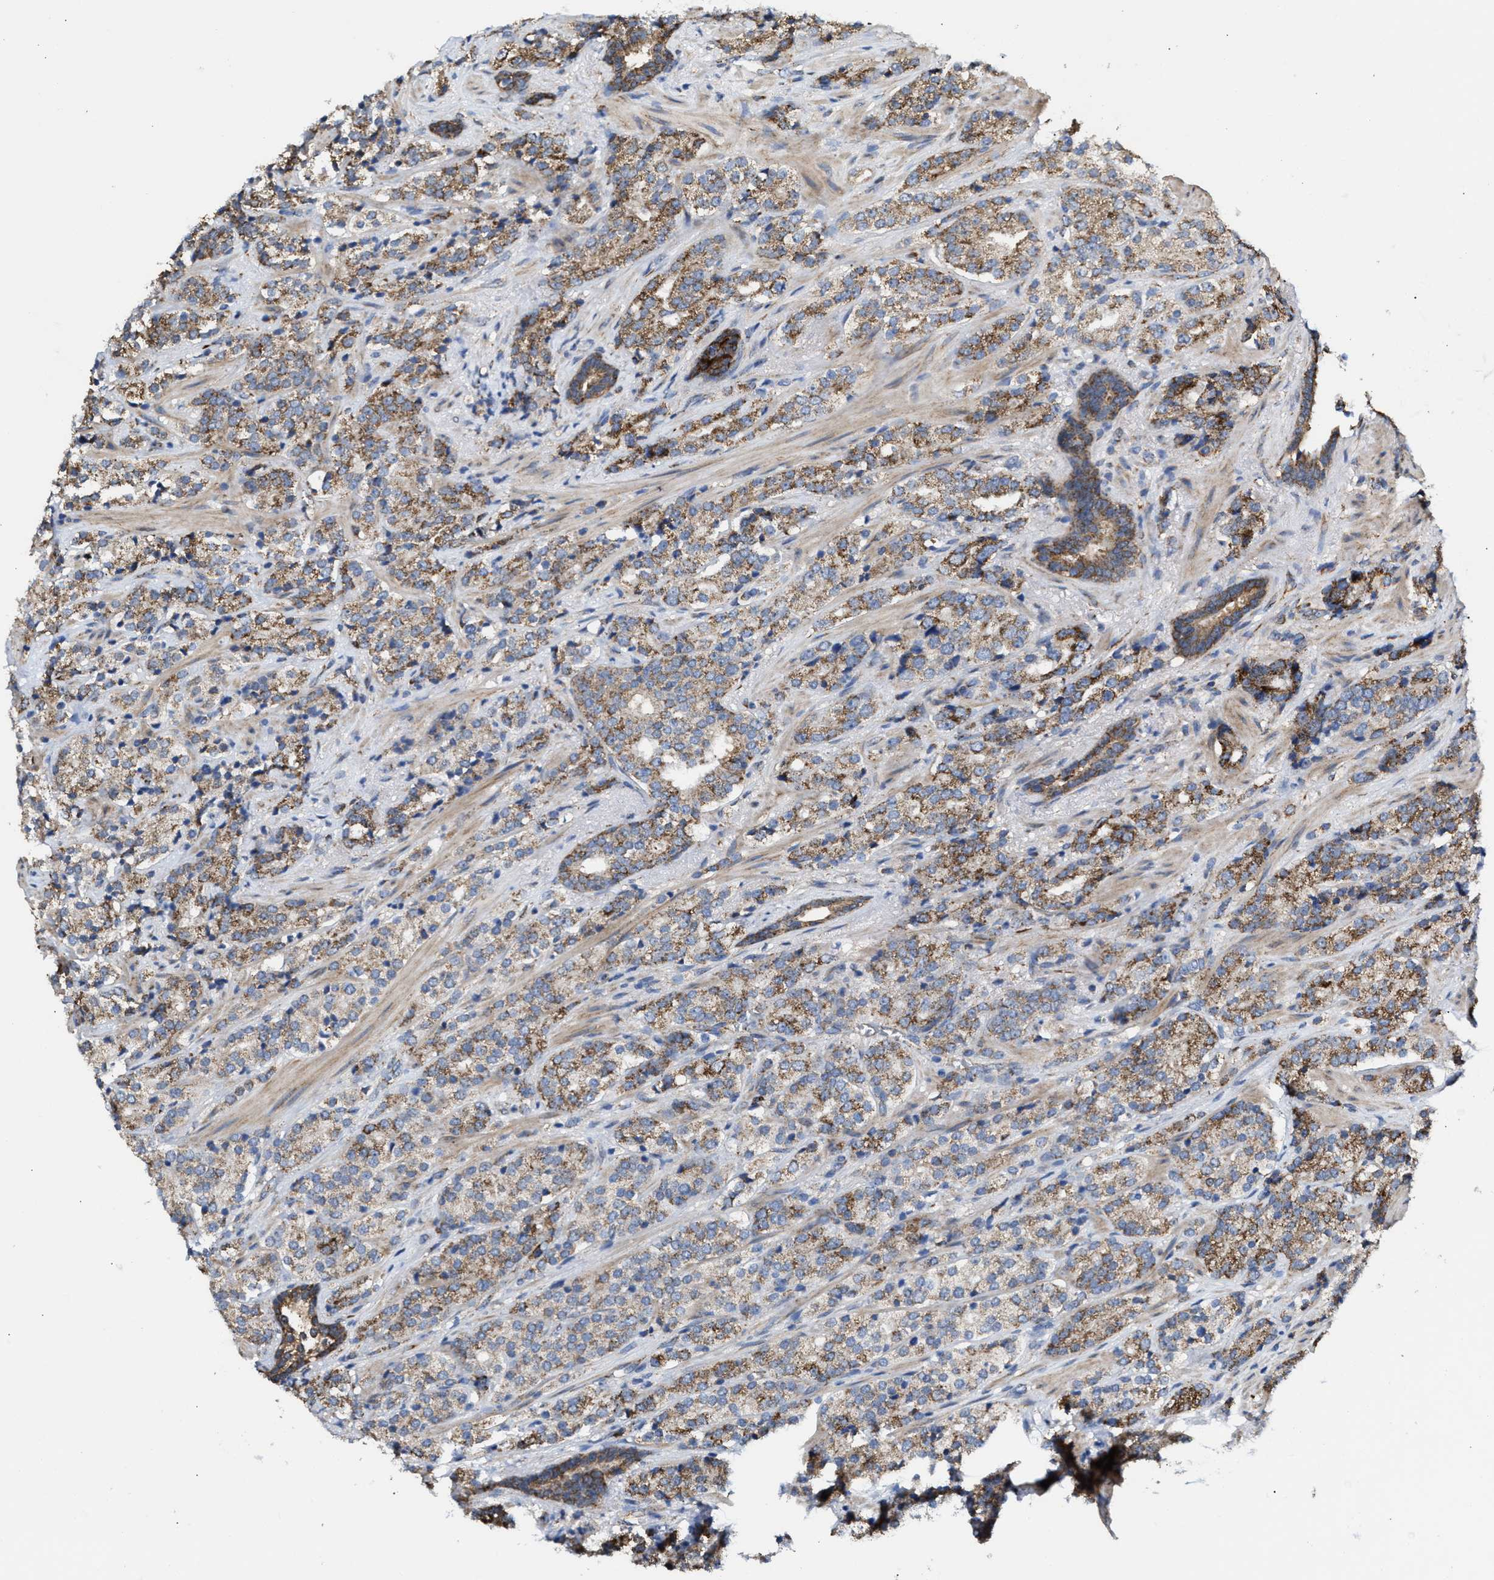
{"staining": {"intensity": "moderate", "quantity": ">75%", "location": "cytoplasmic/membranous"}, "tissue": "prostate cancer", "cell_type": "Tumor cells", "image_type": "cancer", "snomed": [{"axis": "morphology", "description": "Adenocarcinoma, High grade"}, {"axis": "topography", "description": "Prostate"}], "caption": "Human prostate cancer (high-grade adenocarcinoma) stained with a brown dye displays moderate cytoplasmic/membranous positive staining in approximately >75% of tumor cells.", "gene": "MECR", "patient": {"sex": "male", "age": 71}}